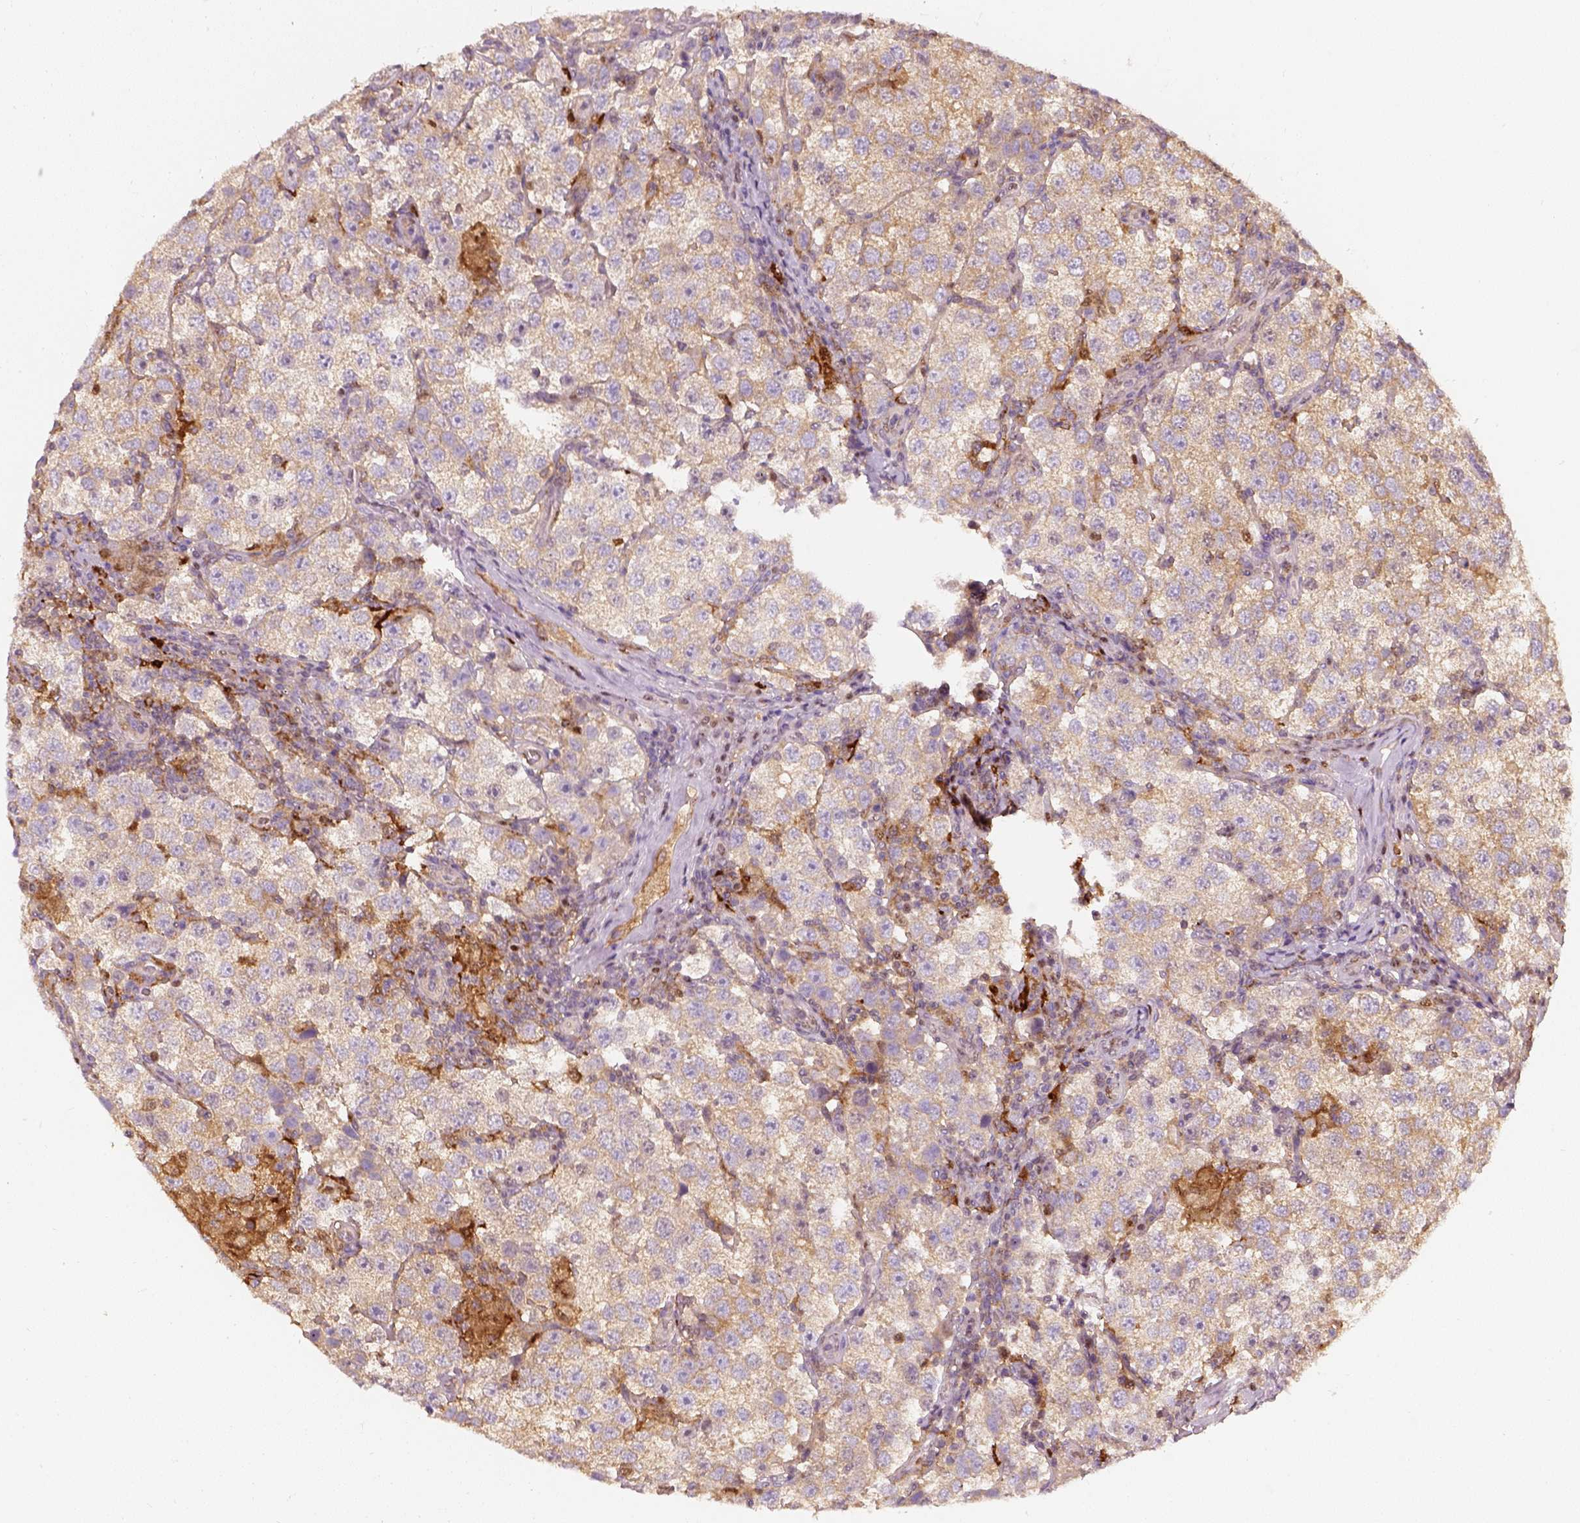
{"staining": {"intensity": "weak", "quantity": ">75%", "location": "cytoplasmic/membranous"}, "tissue": "testis cancer", "cell_type": "Tumor cells", "image_type": "cancer", "snomed": [{"axis": "morphology", "description": "Seminoma, NOS"}, {"axis": "topography", "description": "Testis"}], "caption": "DAB (3,3'-diaminobenzidine) immunohistochemical staining of testis seminoma displays weak cytoplasmic/membranous protein expression in approximately >75% of tumor cells.", "gene": "SQSTM1", "patient": {"sex": "male", "age": 37}}